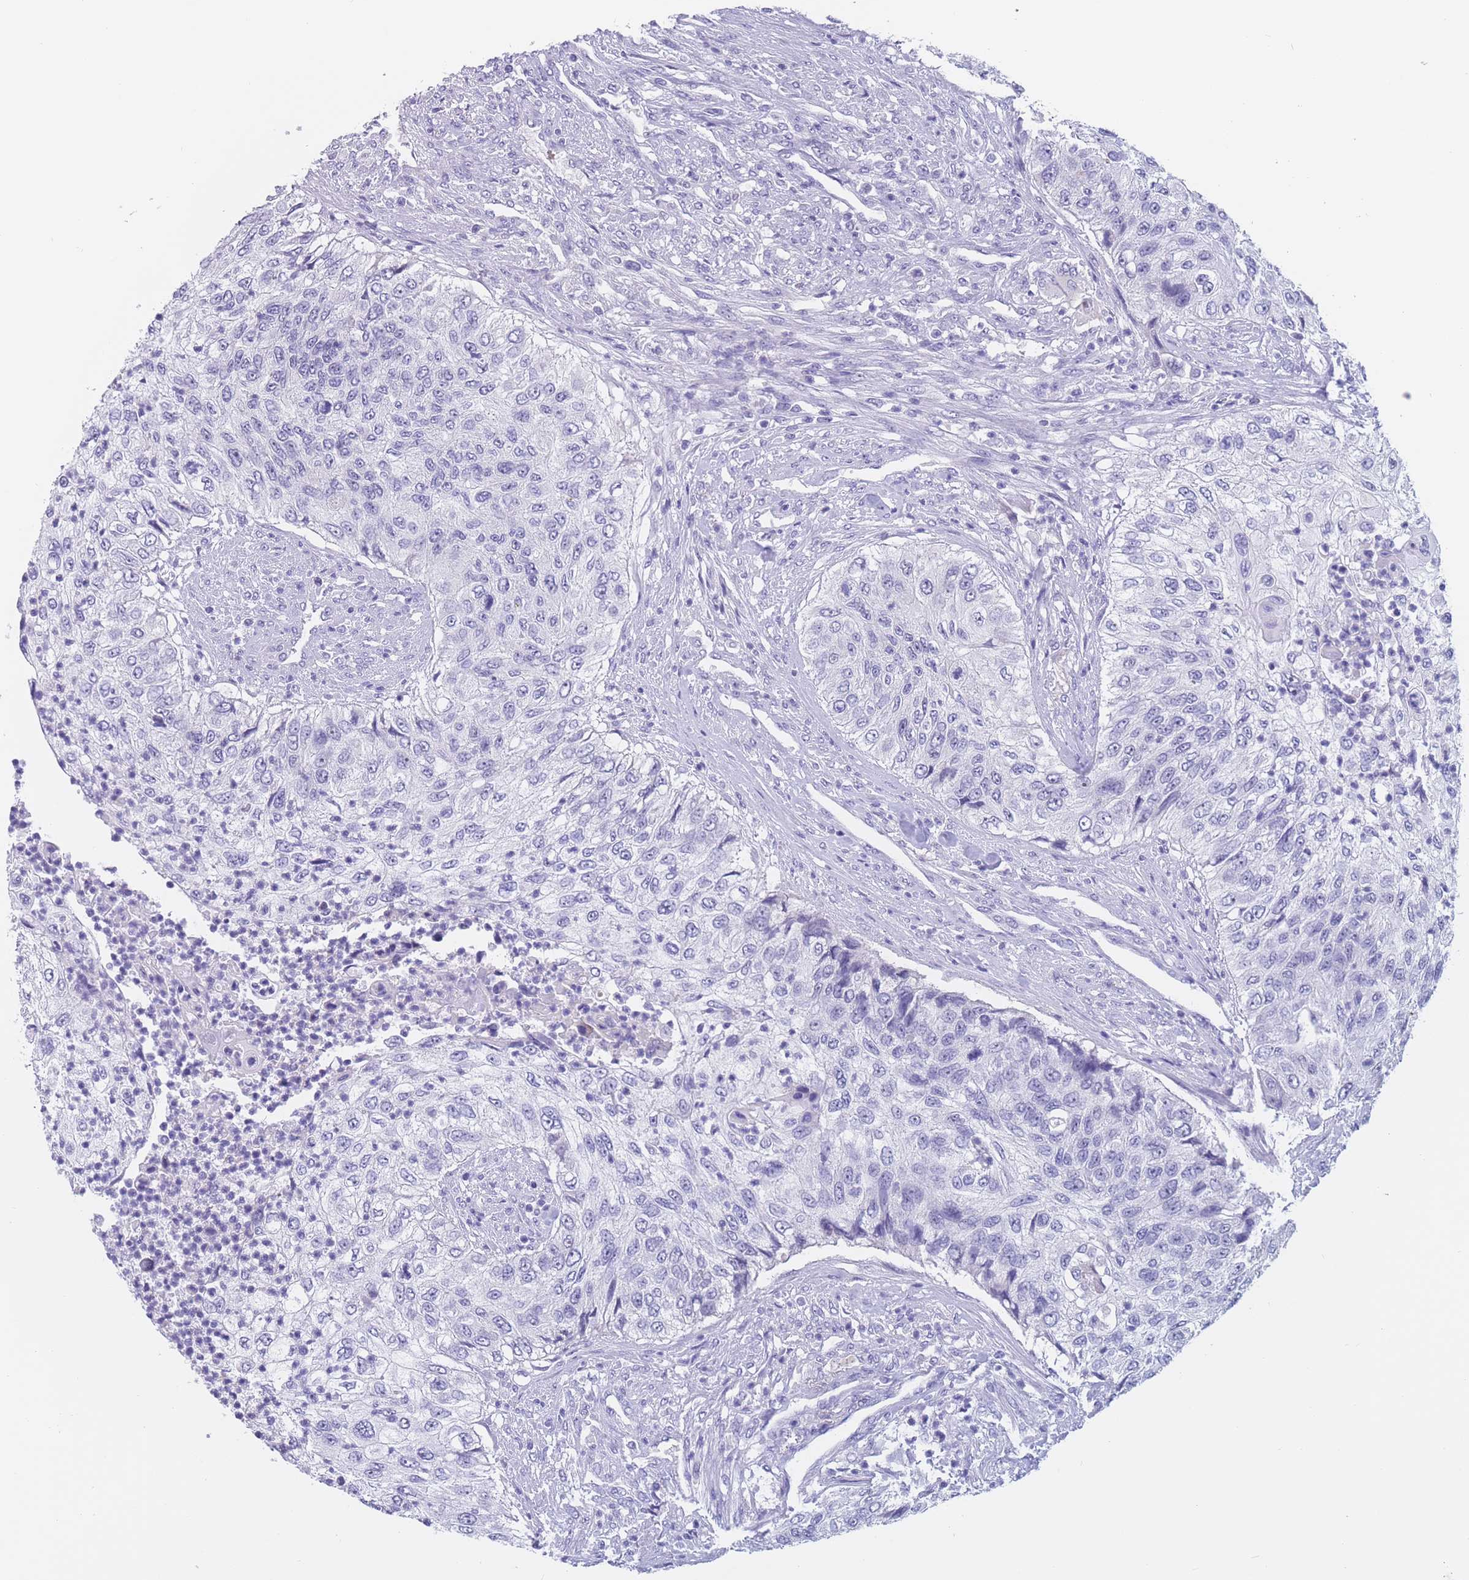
{"staining": {"intensity": "negative", "quantity": "none", "location": "none"}, "tissue": "urothelial cancer", "cell_type": "Tumor cells", "image_type": "cancer", "snomed": [{"axis": "morphology", "description": "Urothelial carcinoma, High grade"}, {"axis": "topography", "description": "Urinary bladder"}], "caption": "High magnification brightfield microscopy of urothelial cancer stained with DAB (brown) and counterstained with hematoxylin (blue): tumor cells show no significant expression. The staining is performed using DAB brown chromogen with nuclei counter-stained in using hematoxylin.", "gene": "BOP1", "patient": {"sex": "female", "age": 60}}